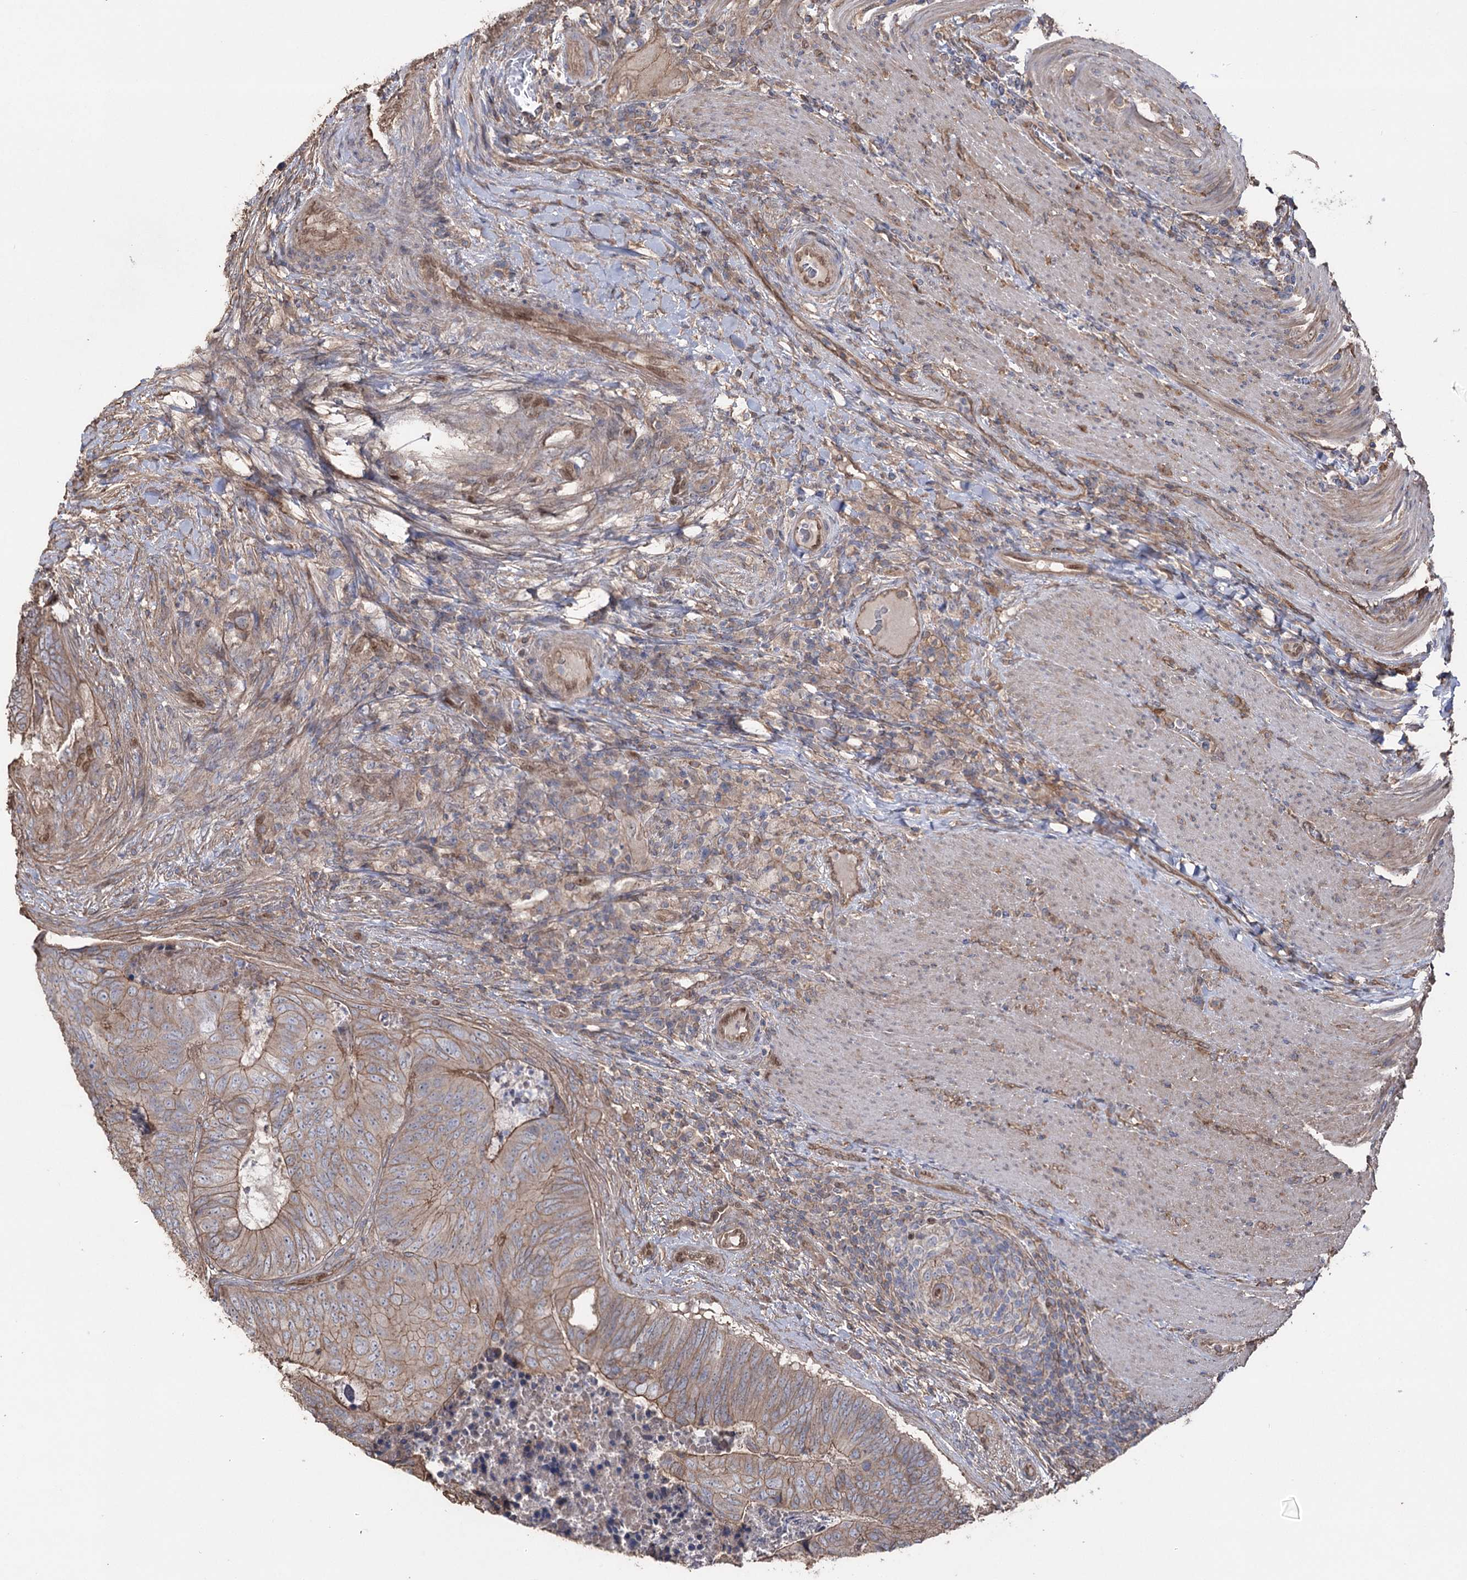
{"staining": {"intensity": "moderate", "quantity": "25%-75%", "location": "cytoplasmic/membranous"}, "tissue": "colorectal cancer", "cell_type": "Tumor cells", "image_type": "cancer", "snomed": [{"axis": "morphology", "description": "Adenocarcinoma, NOS"}, {"axis": "topography", "description": "Colon"}], "caption": "Colorectal cancer stained with IHC exhibits moderate cytoplasmic/membranous expression in about 25%-75% of tumor cells.", "gene": "FAM13B", "patient": {"sex": "female", "age": 67}}